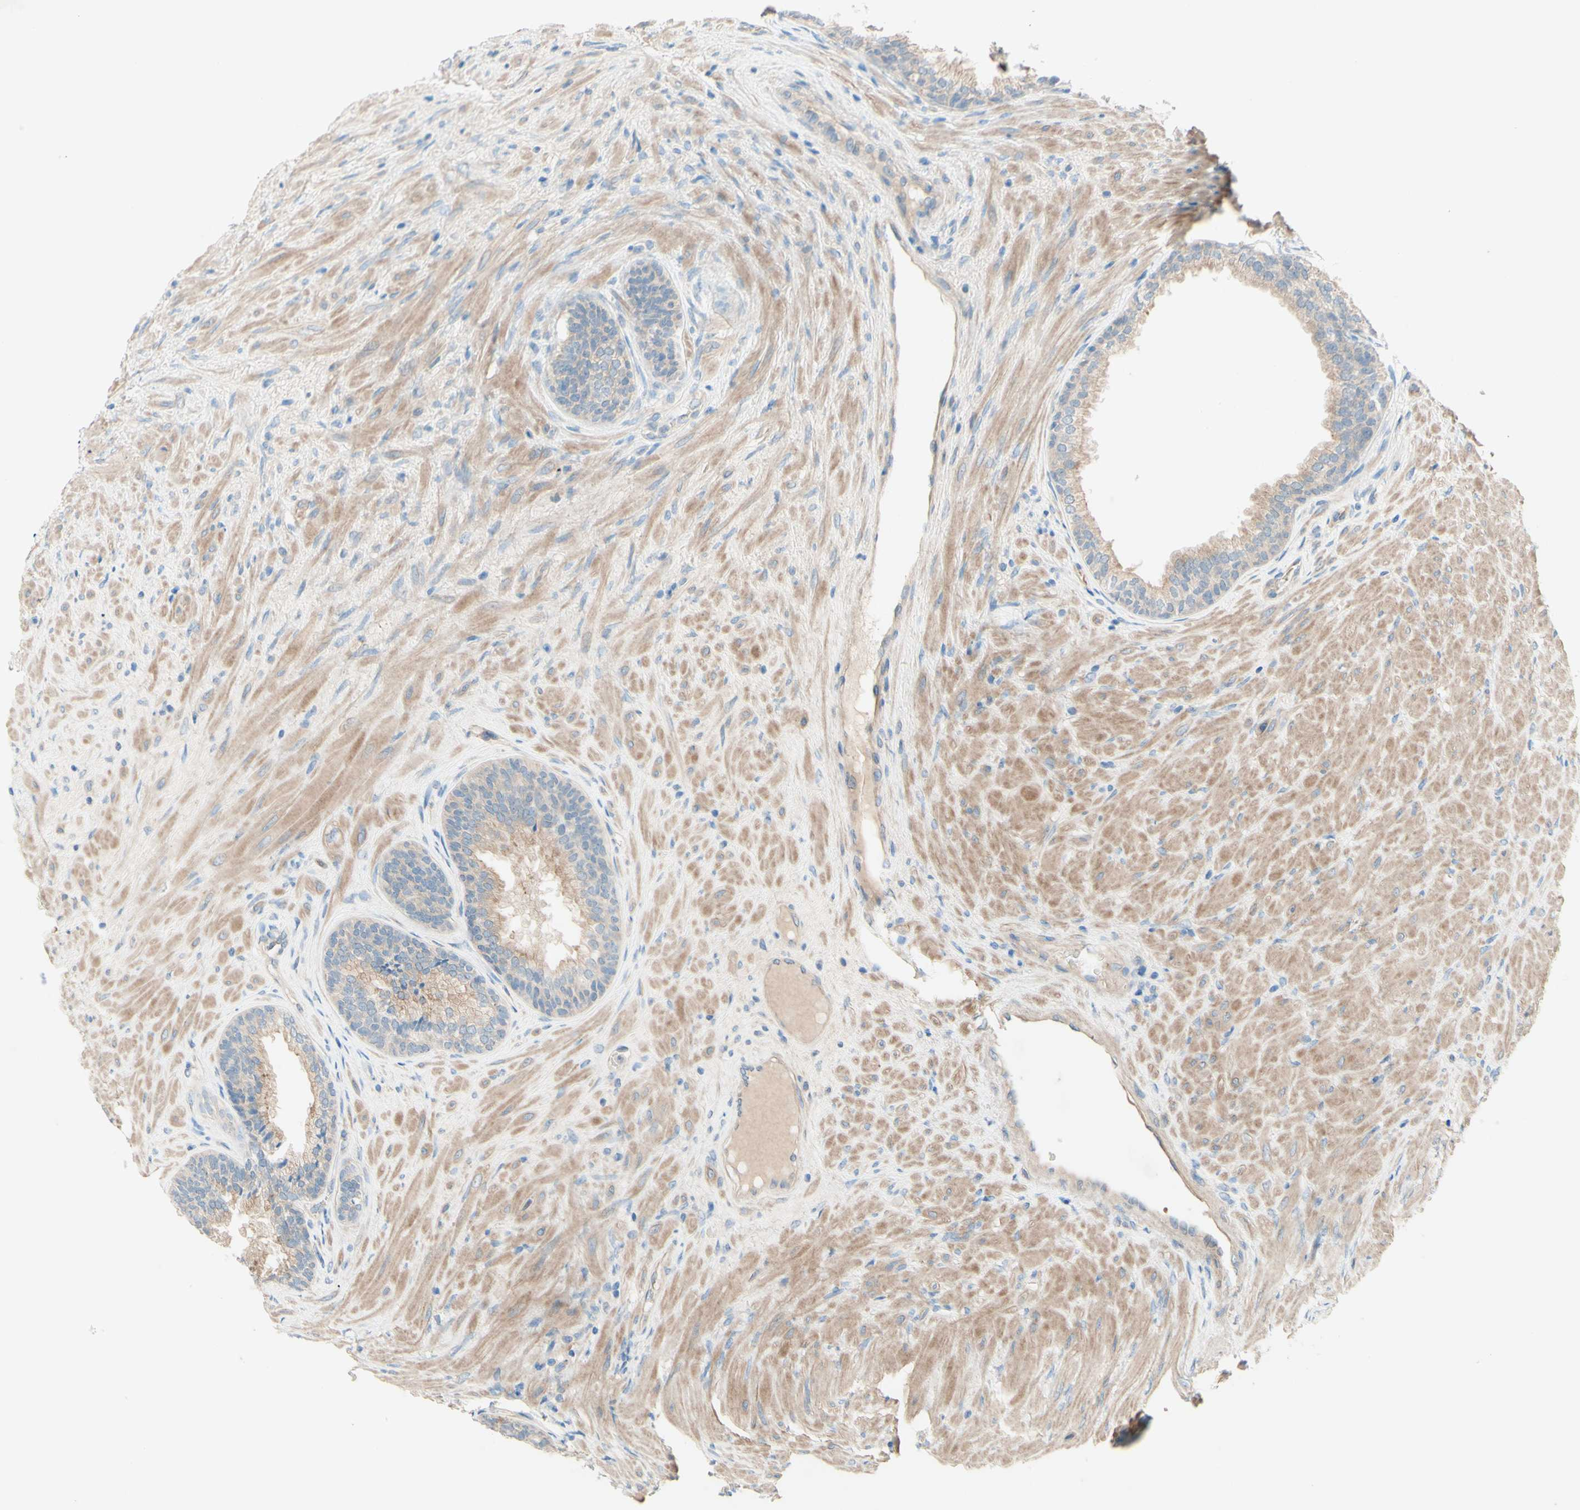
{"staining": {"intensity": "moderate", "quantity": ">75%", "location": "cytoplasmic/membranous"}, "tissue": "prostate", "cell_type": "Glandular cells", "image_type": "normal", "snomed": [{"axis": "morphology", "description": "Normal tissue, NOS"}, {"axis": "topography", "description": "Prostate"}], "caption": "Glandular cells display medium levels of moderate cytoplasmic/membranous expression in about >75% of cells in benign human prostate.", "gene": "IL2", "patient": {"sex": "male", "age": 76}}